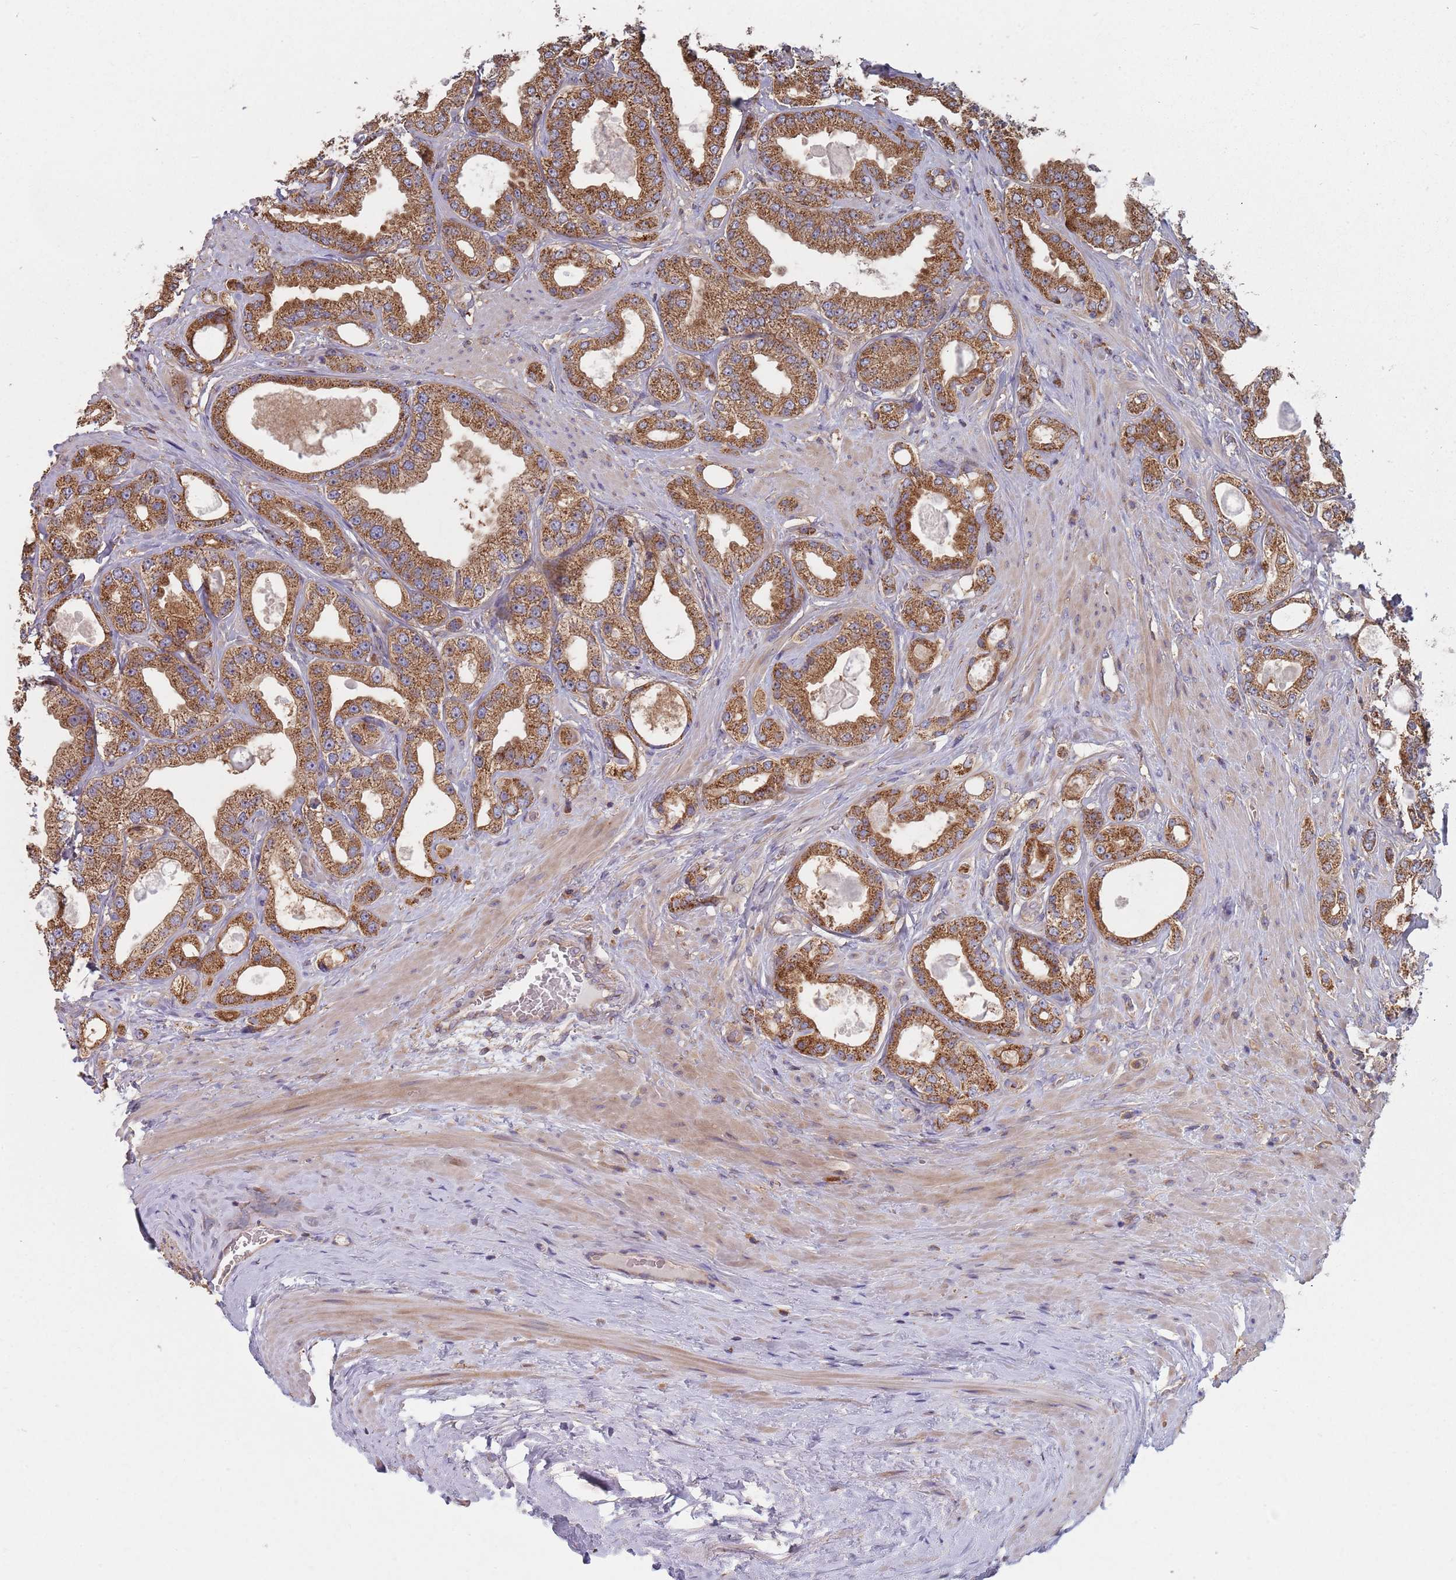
{"staining": {"intensity": "strong", "quantity": ">75%", "location": "cytoplasmic/membranous"}, "tissue": "prostate cancer", "cell_type": "Tumor cells", "image_type": "cancer", "snomed": [{"axis": "morphology", "description": "Adenocarcinoma, Low grade"}, {"axis": "topography", "description": "Prostate"}], "caption": "Protein expression analysis of human low-grade adenocarcinoma (prostate) reveals strong cytoplasmic/membranous positivity in about >75% of tumor cells.", "gene": "GDI2", "patient": {"sex": "male", "age": 63}}